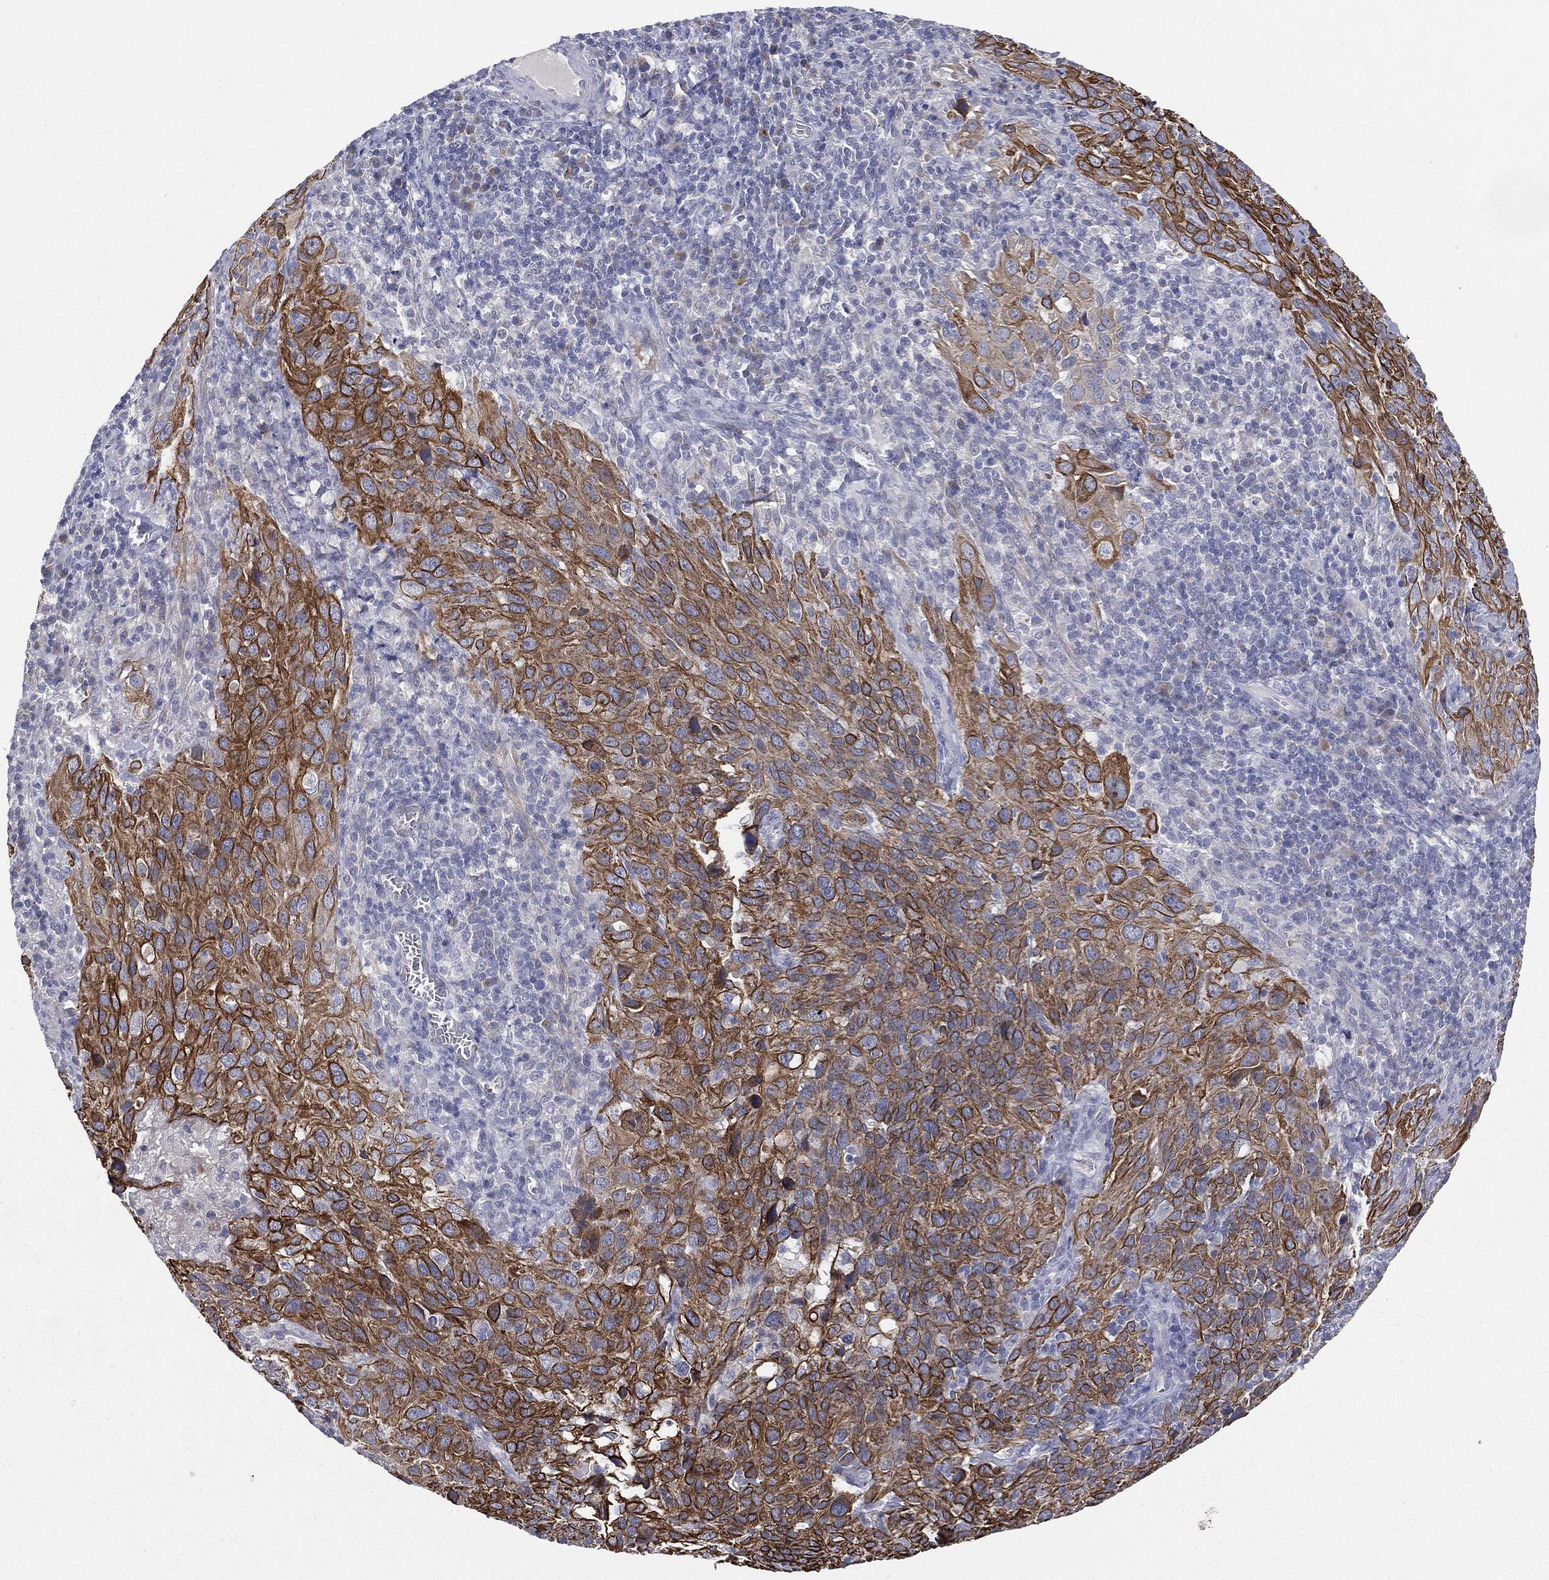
{"staining": {"intensity": "strong", "quantity": ">75%", "location": "cytoplasmic/membranous"}, "tissue": "cervical cancer", "cell_type": "Tumor cells", "image_type": "cancer", "snomed": [{"axis": "morphology", "description": "Squamous cell carcinoma, NOS"}, {"axis": "topography", "description": "Cervix"}], "caption": "Protein staining demonstrates strong cytoplasmic/membranous positivity in about >75% of tumor cells in cervical squamous cell carcinoma. (brown staining indicates protein expression, while blue staining denotes nuclei).", "gene": "KRT5", "patient": {"sex": "female", "age": 51}}